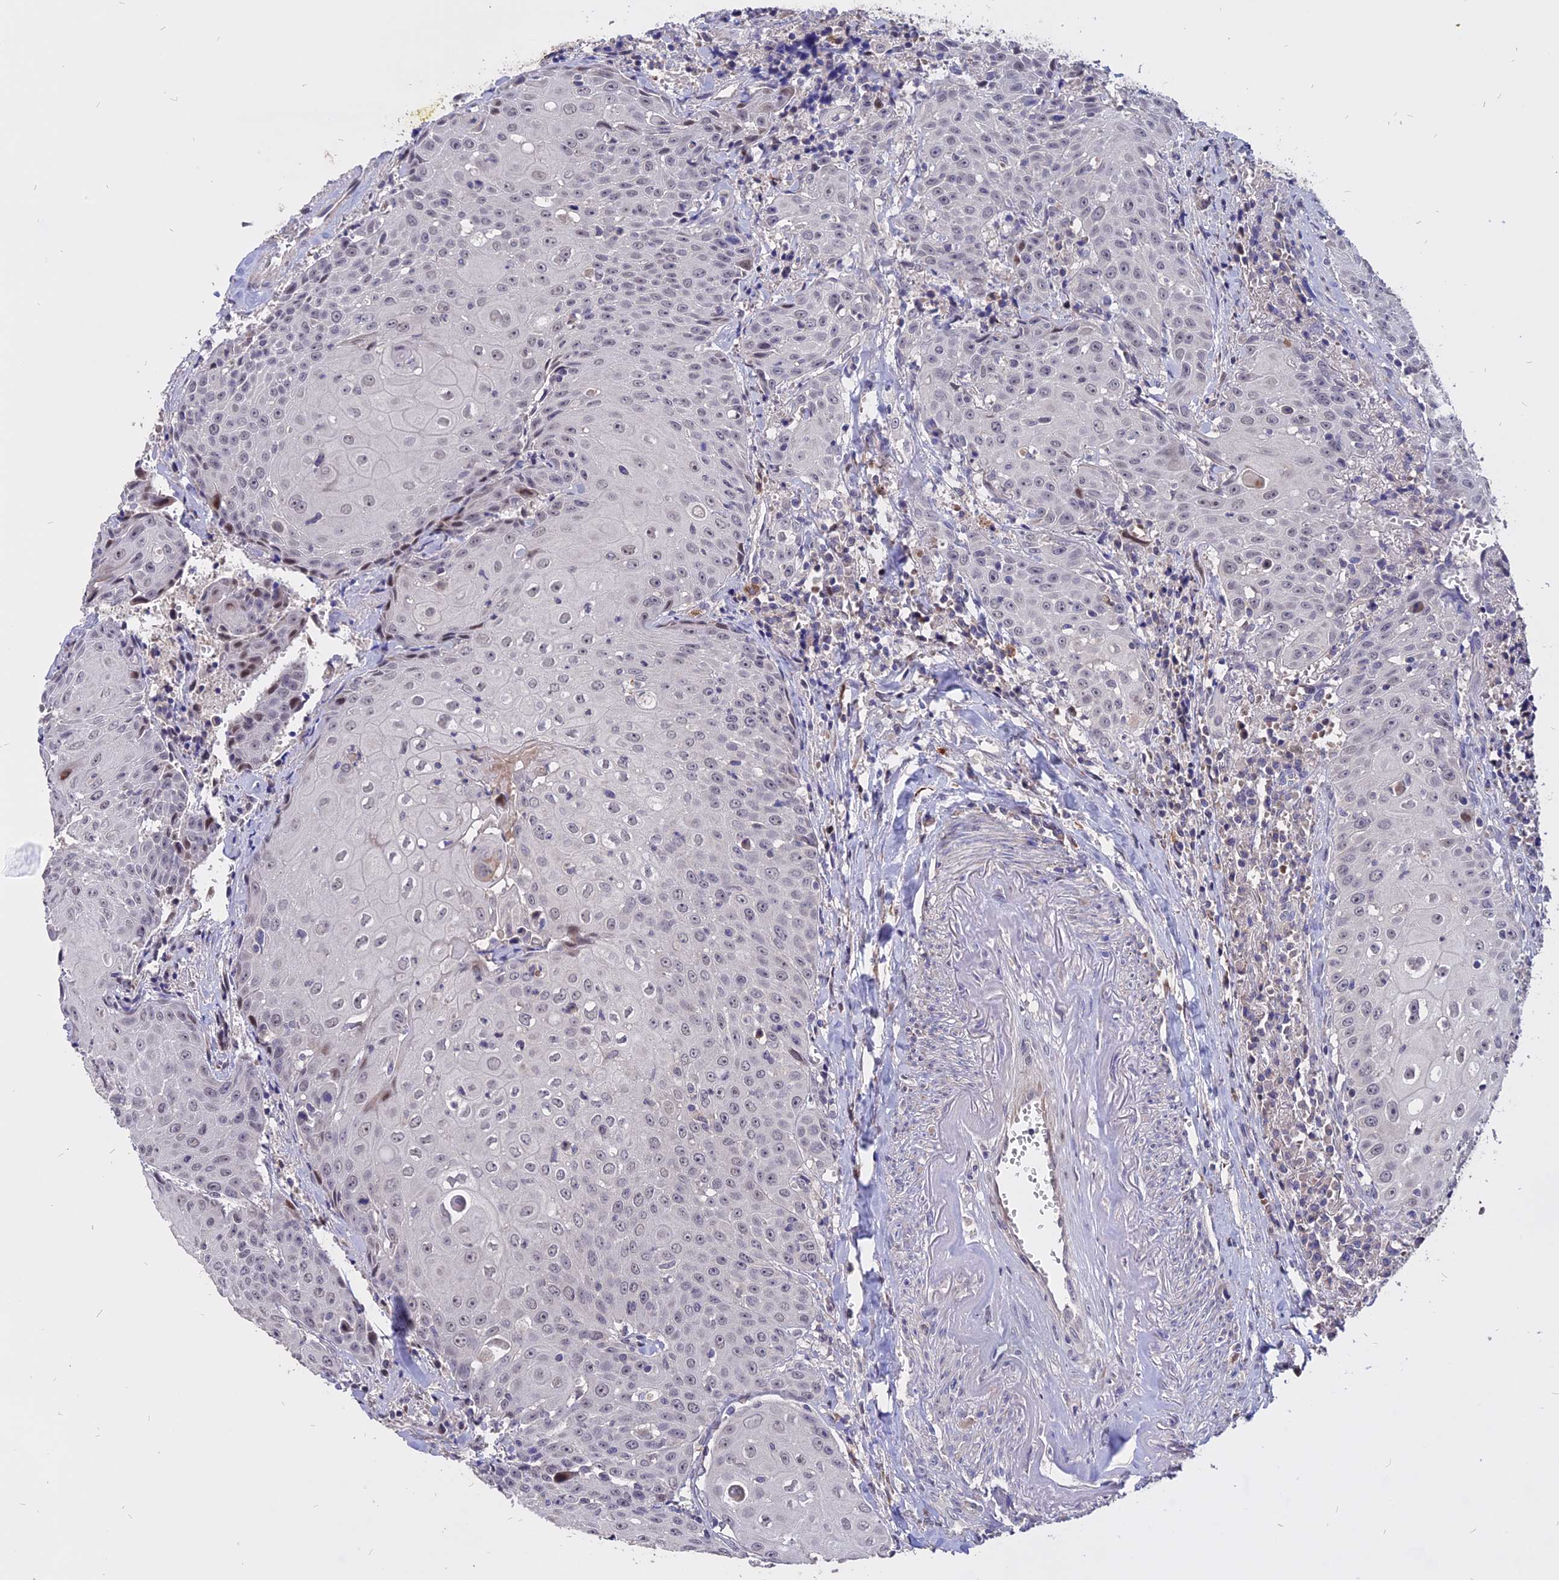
{"staining": {"intensity": "weak", "quantity": "25%-75%", "location": "nuclear"}, "tissue": "head and neck cancer", "cell_type": "Tumor cells", "image_type": "cancer", "snomed": [{"axis": "morphology", "description": "Squamous cell carcinoma, NOS"}, {"axis": "topography", "description": "Oral tissue"}, {"axis": "topography", "description": "Head-Neck"}], "caption": "Immunohistochemical staining of head and neck cancer reveals weak nuclear protein positivity in approximately 25%-75% of tumor cells.", "gene": "TMEM263", "patient": {"sex": "female", "age": 82}}